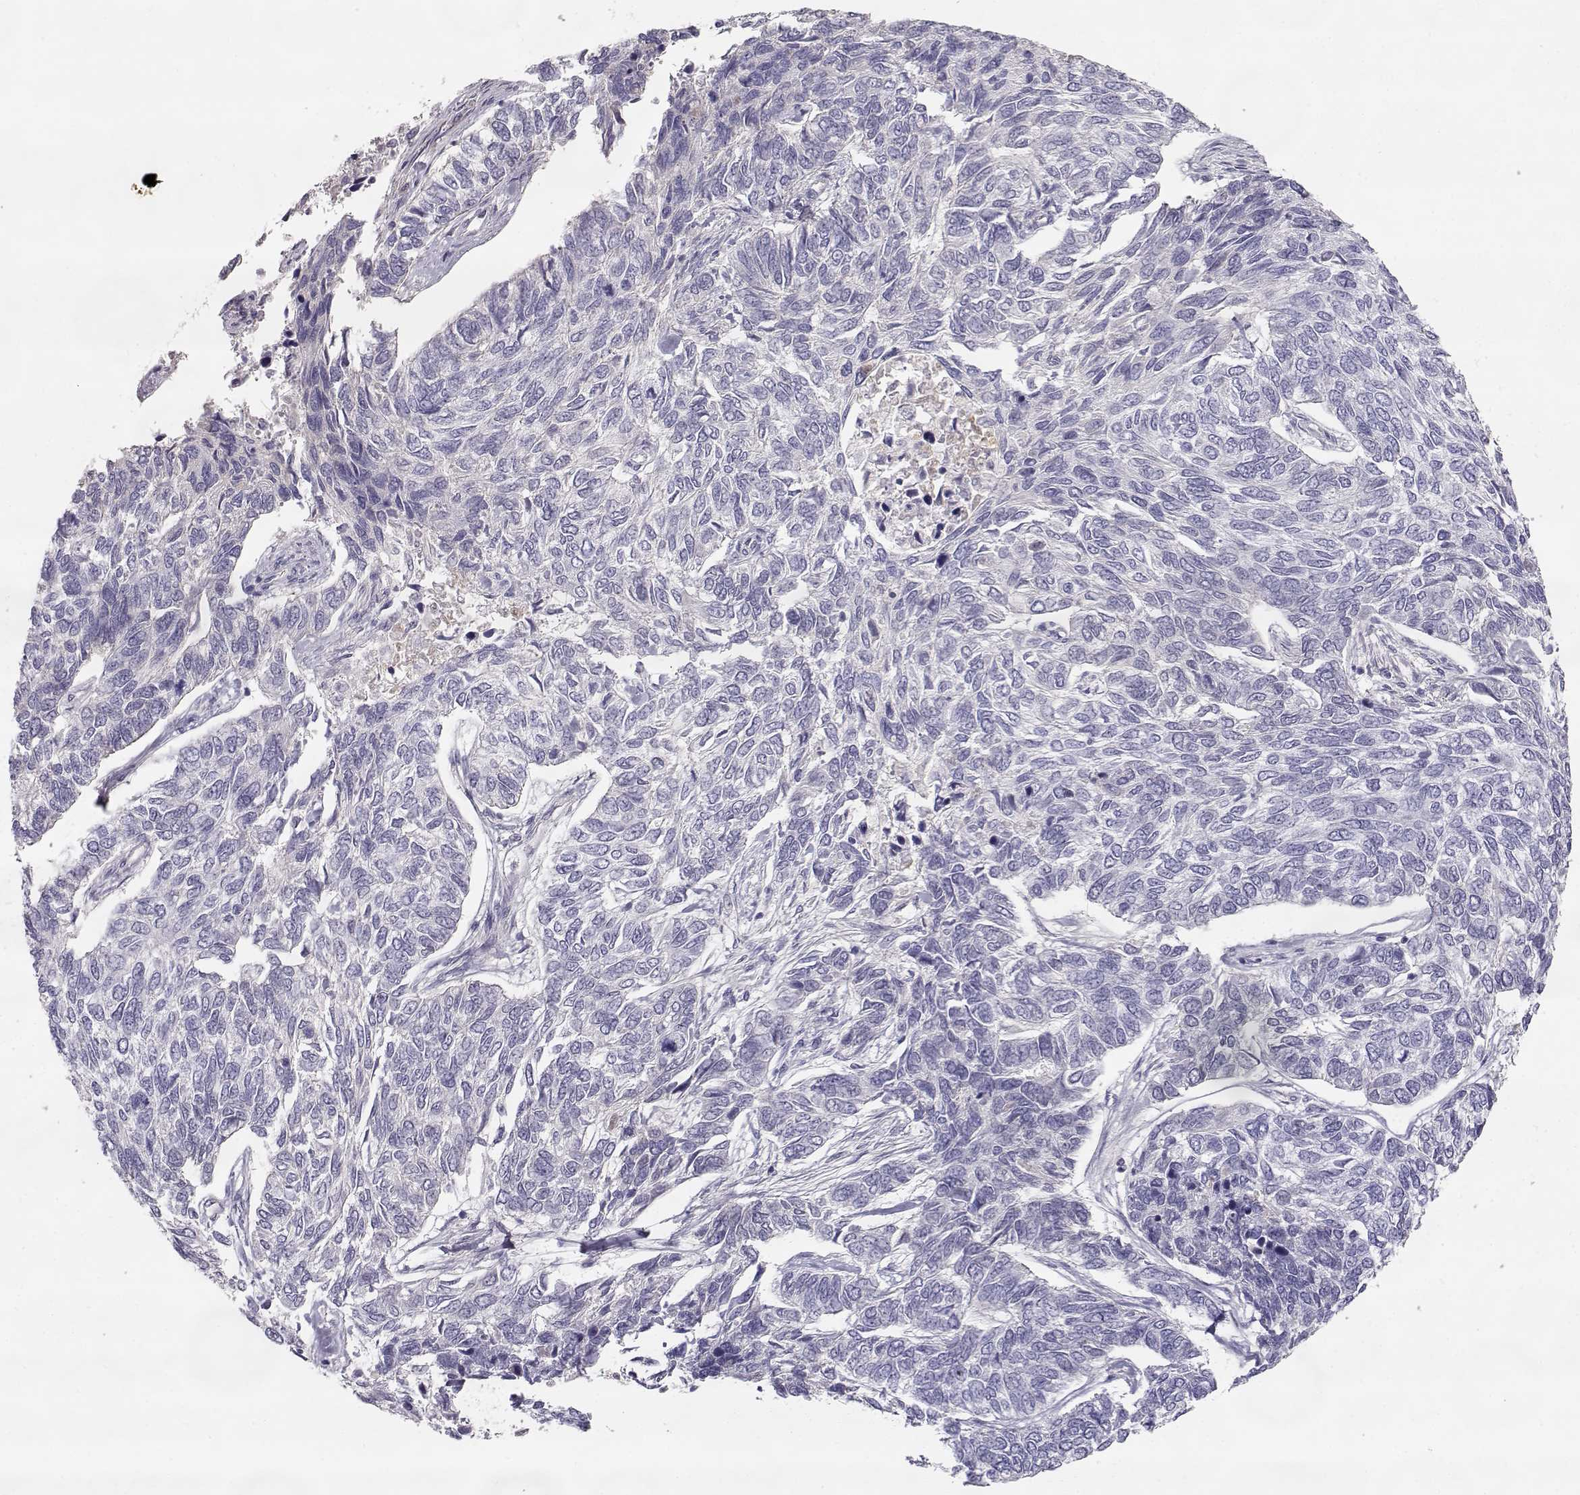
{"staining": {"intensity": "negative", "quantity": "none", "location": "none"}, "tissue": "skin cancer", "cell_type": "Tumor cells", "image_type": "cancer", "snomed": [{"axis": "morphology", "description": "Basal cell carcinoma"}, {"axis": "topography", "description": "Skin"}], "caption": "Basal cell carcinoma (skin) stained for a protein using IHC demonstrates no positivity tumor cells.", "gene": "SLCO6A1", "patient": {"sex": "female", "age": 65}}